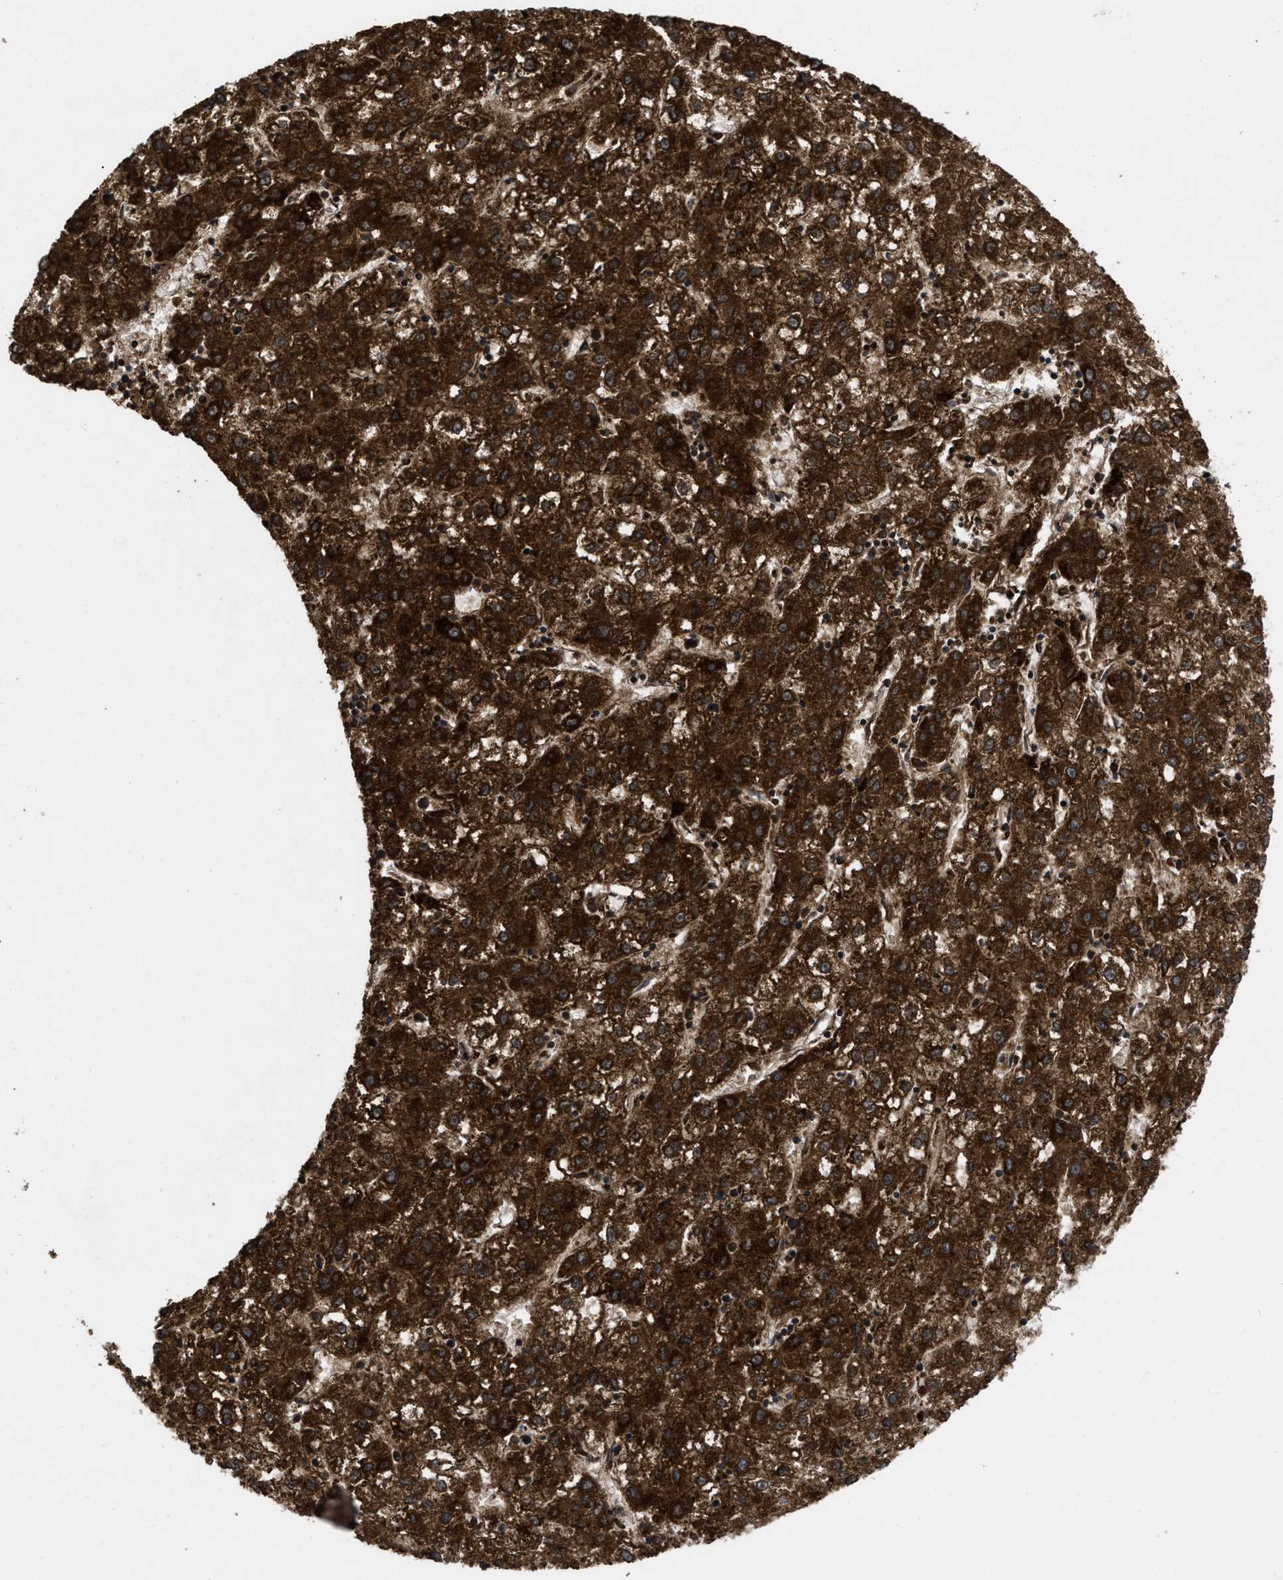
{"staining": {"intensity": "strong", "quantity": ">75%", "location": "cytoplasmic/membranous"}, "tissue": "liver cancer", "cell_type": "Tumor cells", "image_type": "cancer", "snomed": [{"axis": "morphology", "description": "Carcinoma, Hepatocellular, NOS"}, {"axis": "topography", "description": "Liver"}], "caption": "Immunohistochemistry micrograph of neoplastic tissue: human hepatocellular carcinoma (liver) stained using immunohistochemistry exhibits high levels of strong protein expression localized specifically in the cytoplasmic/membranous of tumor cells, appearing as a cytoplasmic/membranous brown color.", "gene": "PER3", "patient": {"sex": "male", "age": 72}}